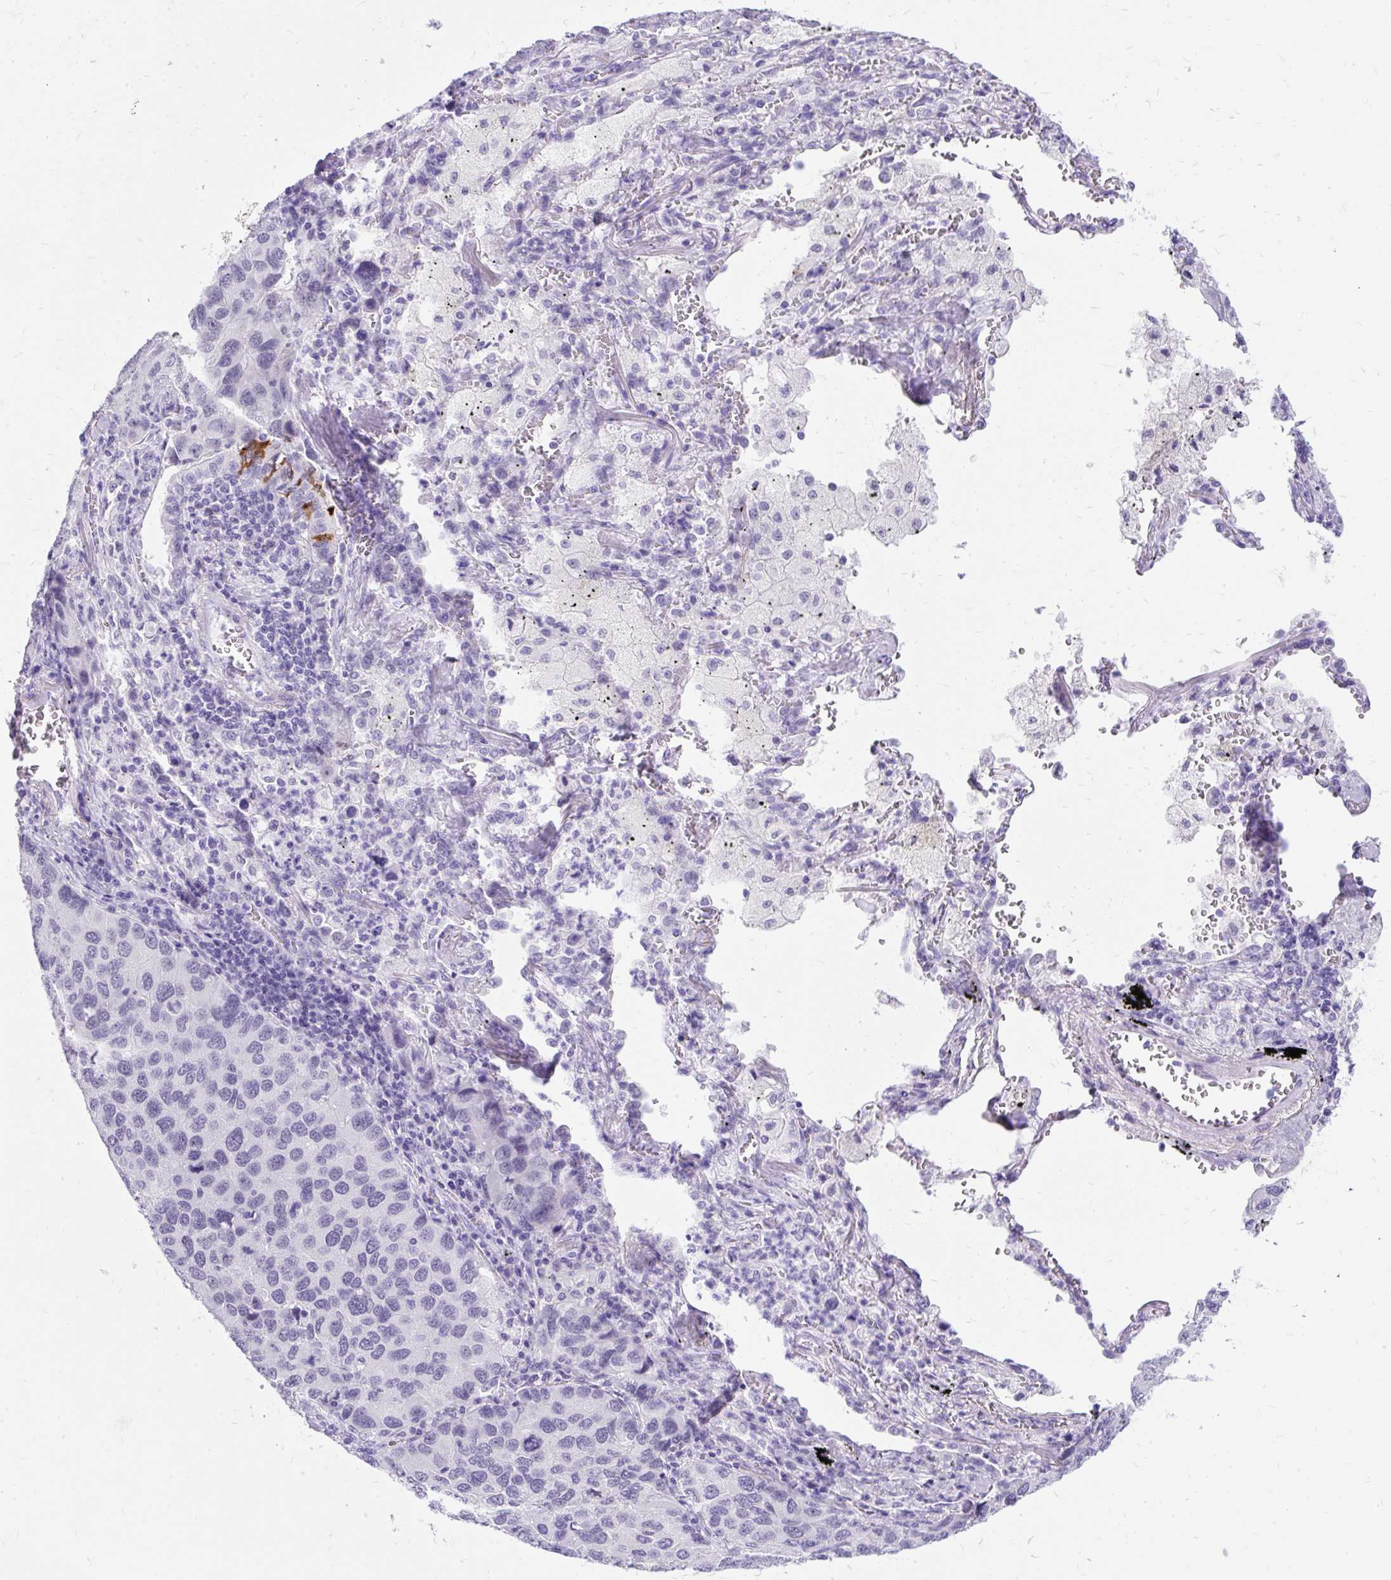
{"staining": {"intensity": "negative", "quantity": "none", "location": "none"}, "tissue": "lung cancer", "cell_type": "Tumor cells", "image_type": "cancer", "snomed": [{"axis": "morphology", "description": "Aneuploidy"}, {"axis": "morphology", "description": "Adenocarcinoma, NOS"}, {"axis": "topography", "description": "Lymph node"}, {"axis": "topography", "description": "Lung"}], "caption": "Tumor cells are negative for protein expression in human lung cancer (adenocarcinoma). (DAB immunohistochemistry (IHC) visualized using brightfield microscopy, high magnification).", "gene": "SCGB1A1", "patient": {"sex": "female", "age": 74}}